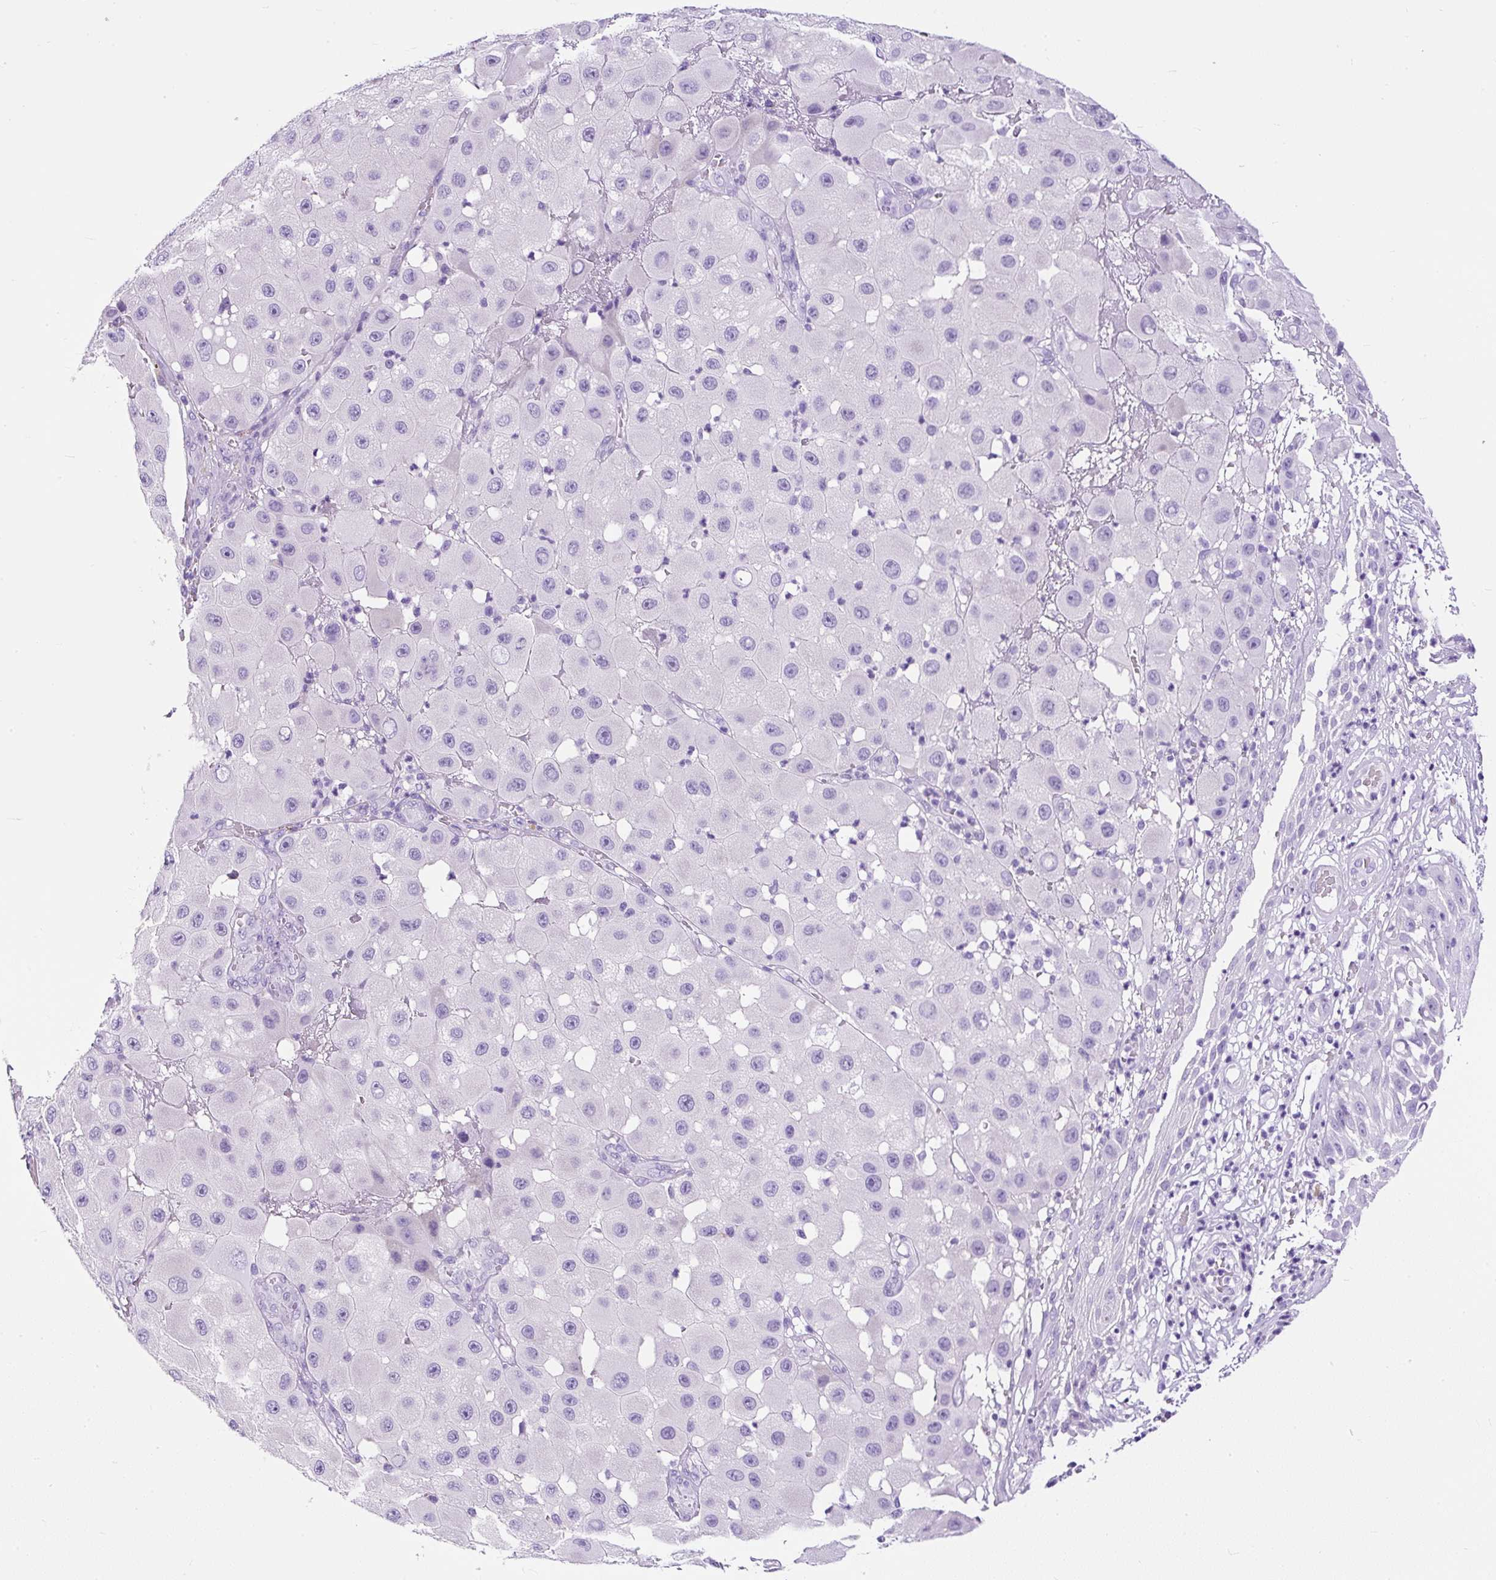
{"staining": {"intensity": "negative", "quantity": "none", "location": "none"}, "tissue": "melanoma", "cell_type": "Tumor cells", "image_type": "cancer", "snomed": [{"axis": "morphology", "description": "Malignant melanoma, NOS"}, {"axis": "topography", "description": "Skin"}], "caption": "This is an immunohistochemistry micrograph of malignant melanoma. There is no expression in tumor cells.", "gene": "STOX2", "patient": {"sex": "female", "age": 81}}